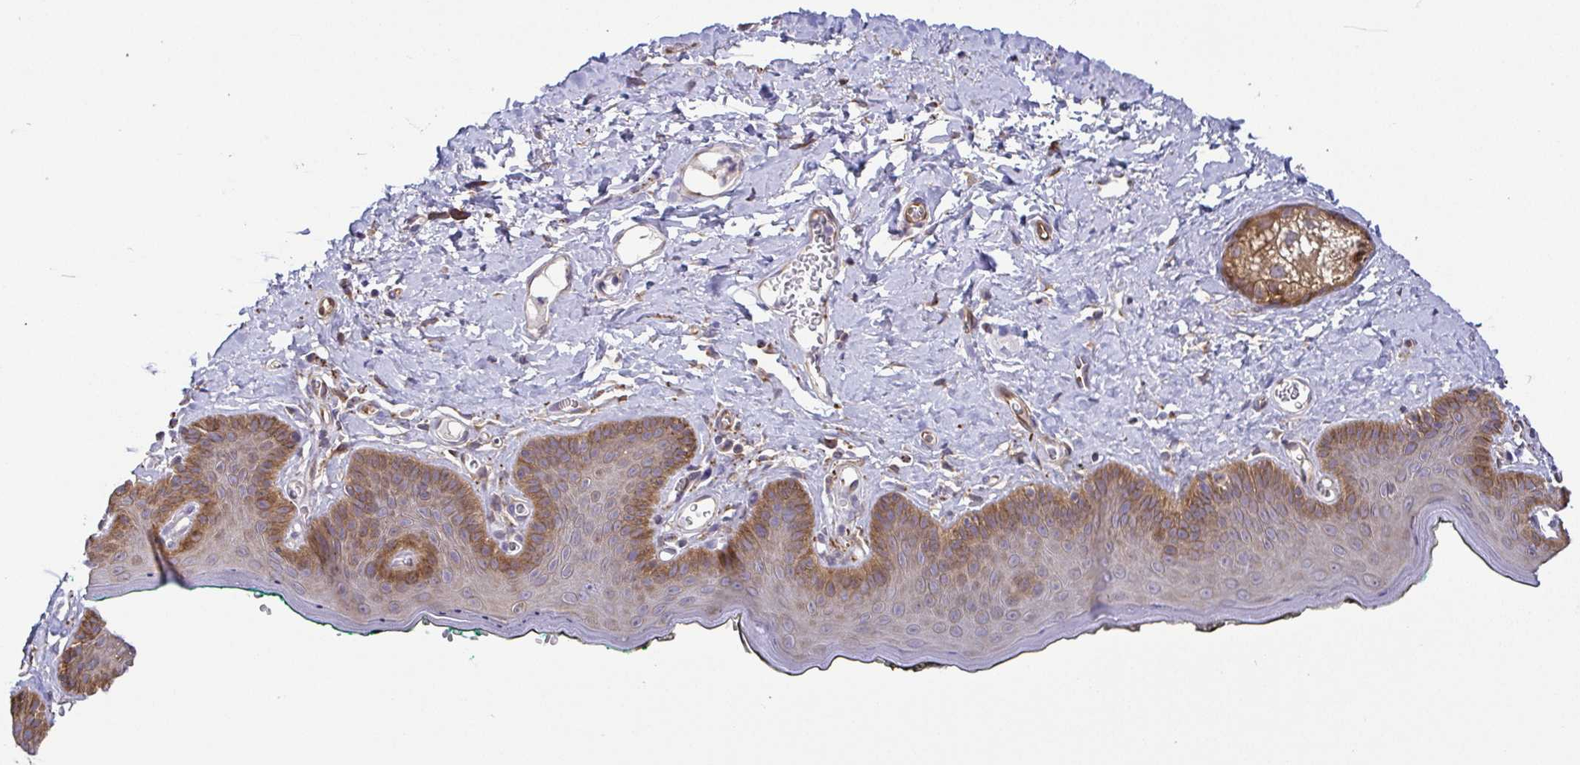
{"staining": {"intensity": "moderate", "quantity": "25%-75%", "location": "cytoplasmic/membranous"}, "tissue": "skin", "cell_type": "Epidermal cells", "image_type": "normal", "snomed": [{"axis": "morphology", "description": "Normal tissue, NOS"}, {"axis": "topography", "description": "Vulva"}, {"axis": "topography", "description": "Peripheral nerve tissue"}], "caption": "Normal skin shows moderate cytoplasmic/membranous positivity in approximately 25%-75% of epidermal cells, visualized by immunohistochemistry.", "gene": "EIF3D", "patient": {"sex": "female", "age": 66}}